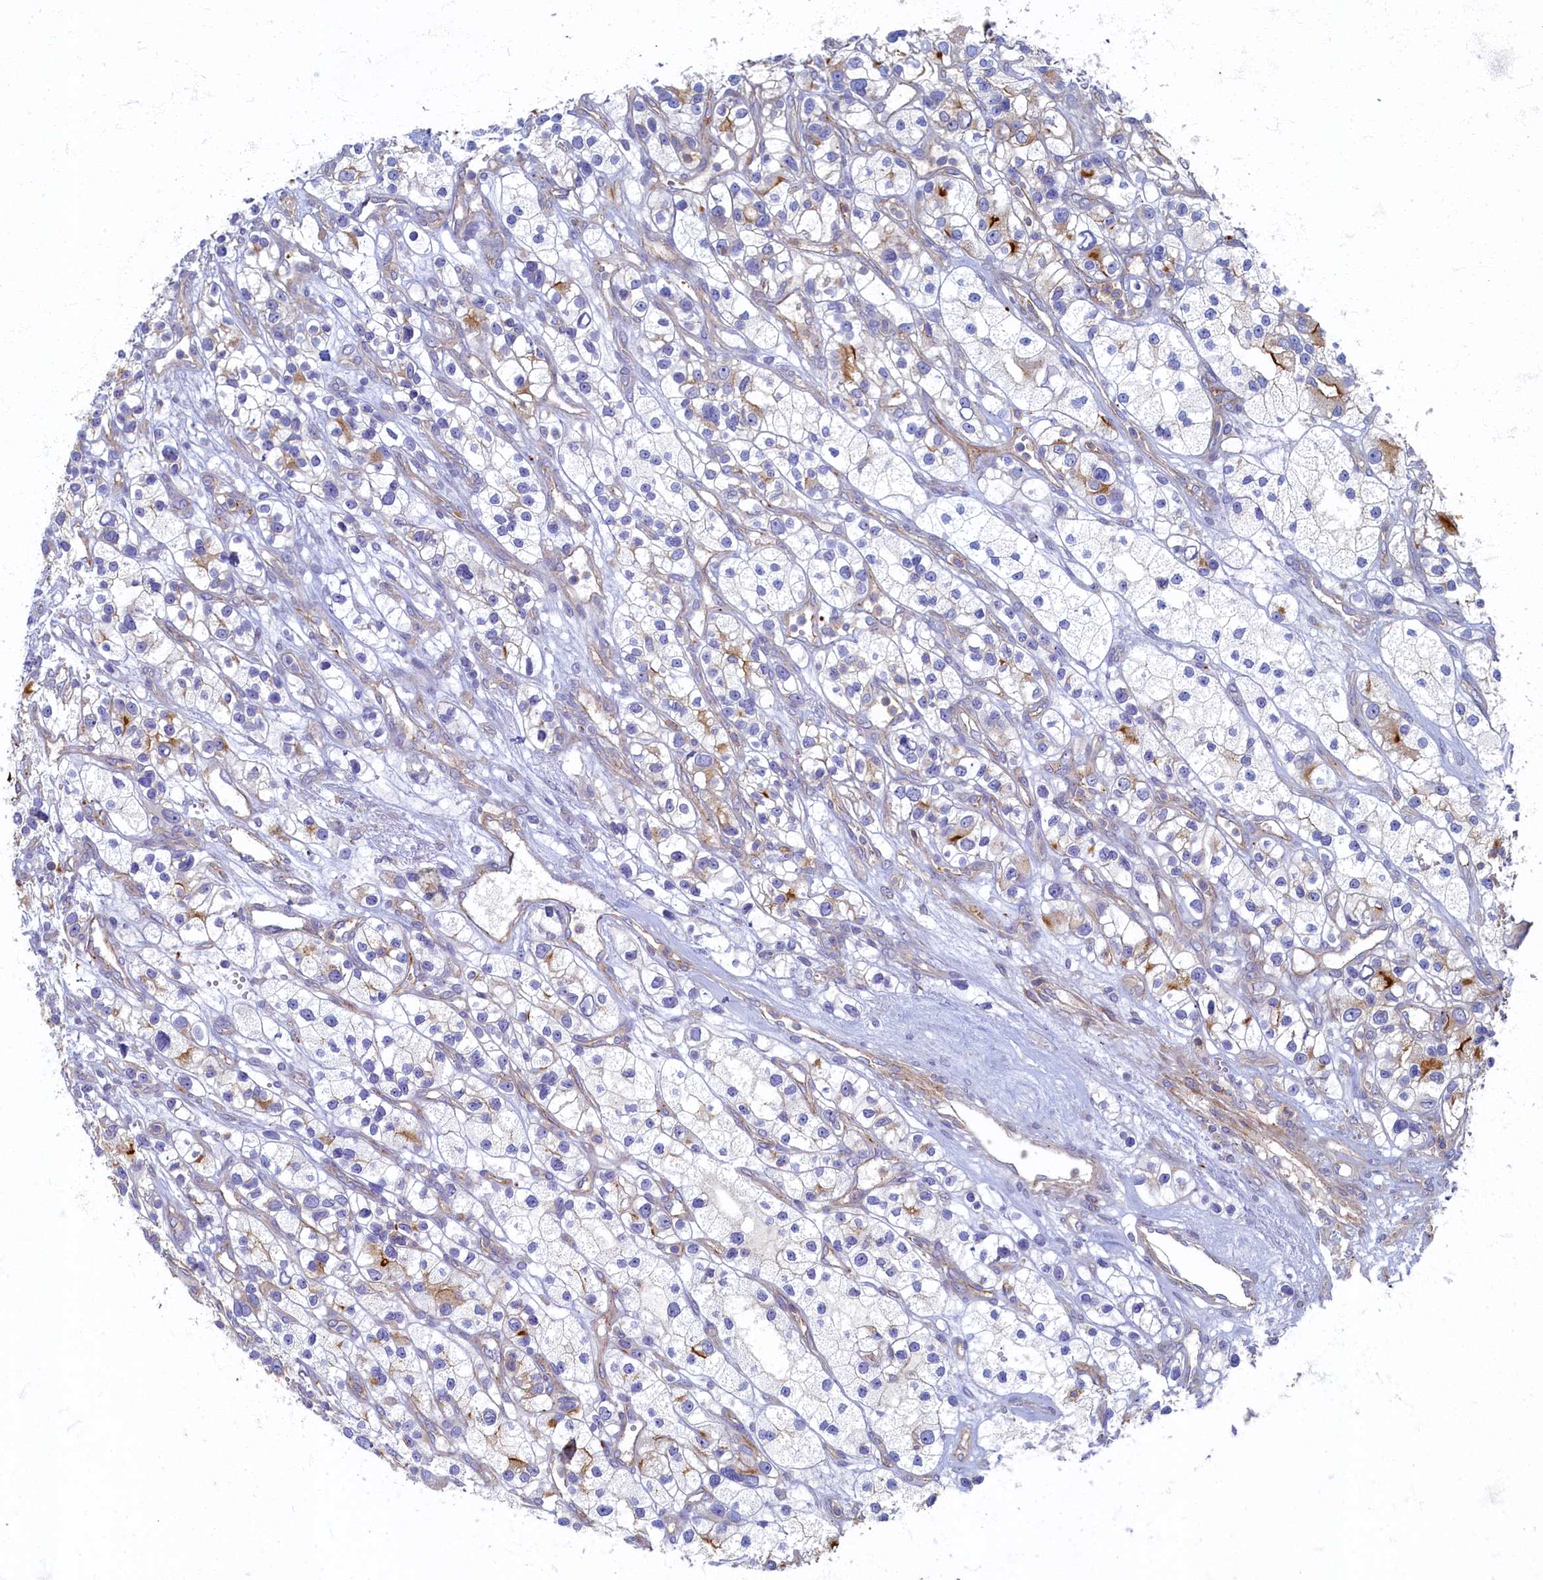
{"staining": {"intensity": "moderate", "quantity": "<25%", "location": "cytoplasmic/membranous"}, "tissue": "renal cancer", "cell_type": "Tumor cells", "image_type": "cancer", "snomed": [{"axis": "morphology", "description": "Adenocarcinoma, NOS"}, {"axis": "topography", "description": "Kidney"}], "caption": "Immunohistochemistry (DAB (3,3'-diaminobenzidine)) staining of adenocarcinoma (renal) shows moderate cytoplasmic/membranous protein expression in approximately <25% of tumor cells.", "gene": "PSMG2", "patient": {"sex": "female", "age": 57}}